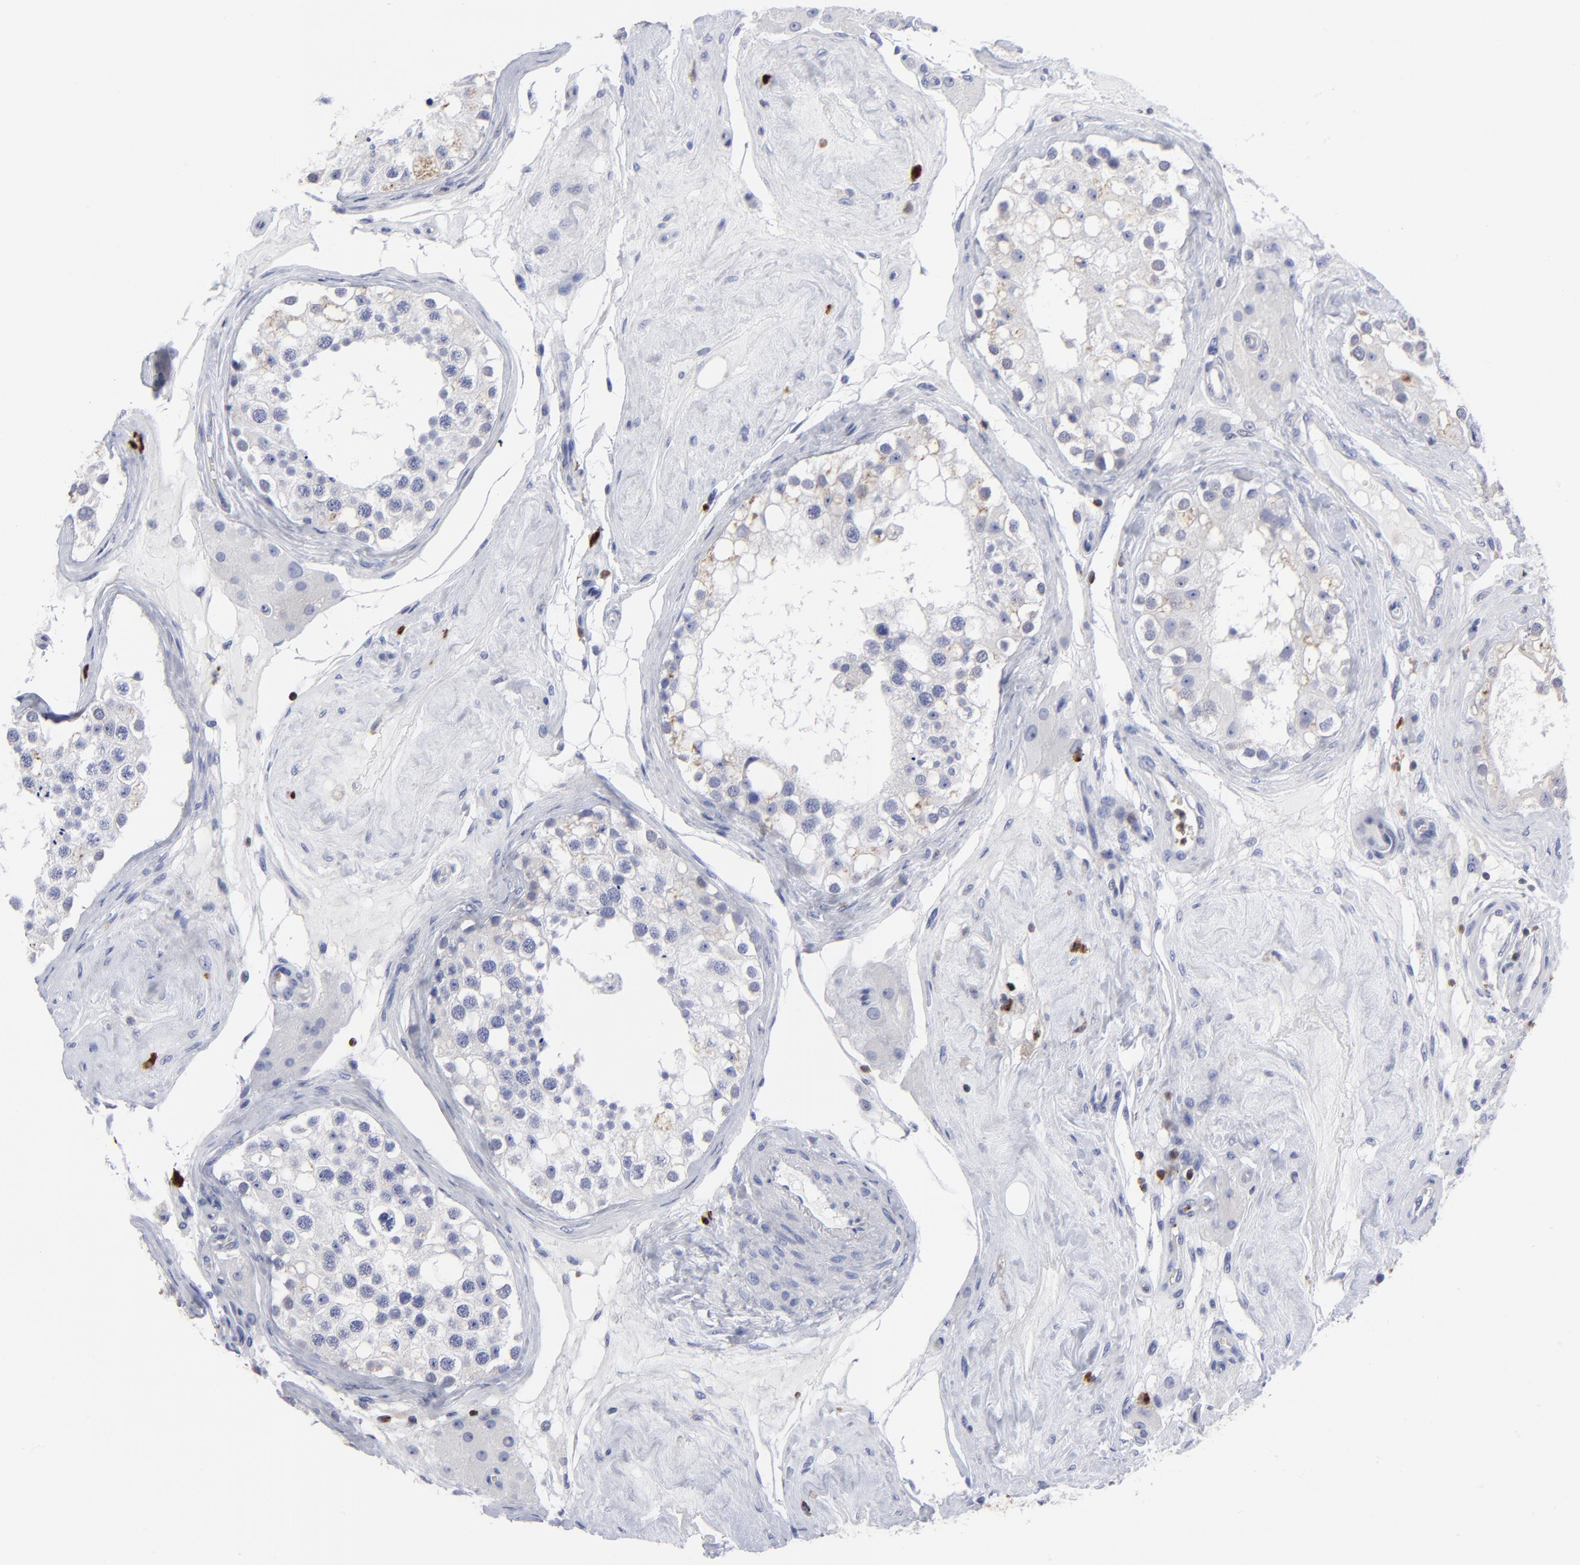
{"staining": {"intensity": "negative", "quantity": "none", "location": "none"}, "tissue": "testis", "cell_type": "Cells in seminiferous ducts", "image_type": "normal", "snomed": [{"axis": "morphology", "description": "Normal tissue, NOS"}, {"axis": "topography", "description": "Testis"}], "caption": "Immunohistochemistry of unremarkable human testis exhibits no staining in cells in seminiferous ducts.", "gene": "TBXT", "patient": {"sex": "male", "age": 68}}